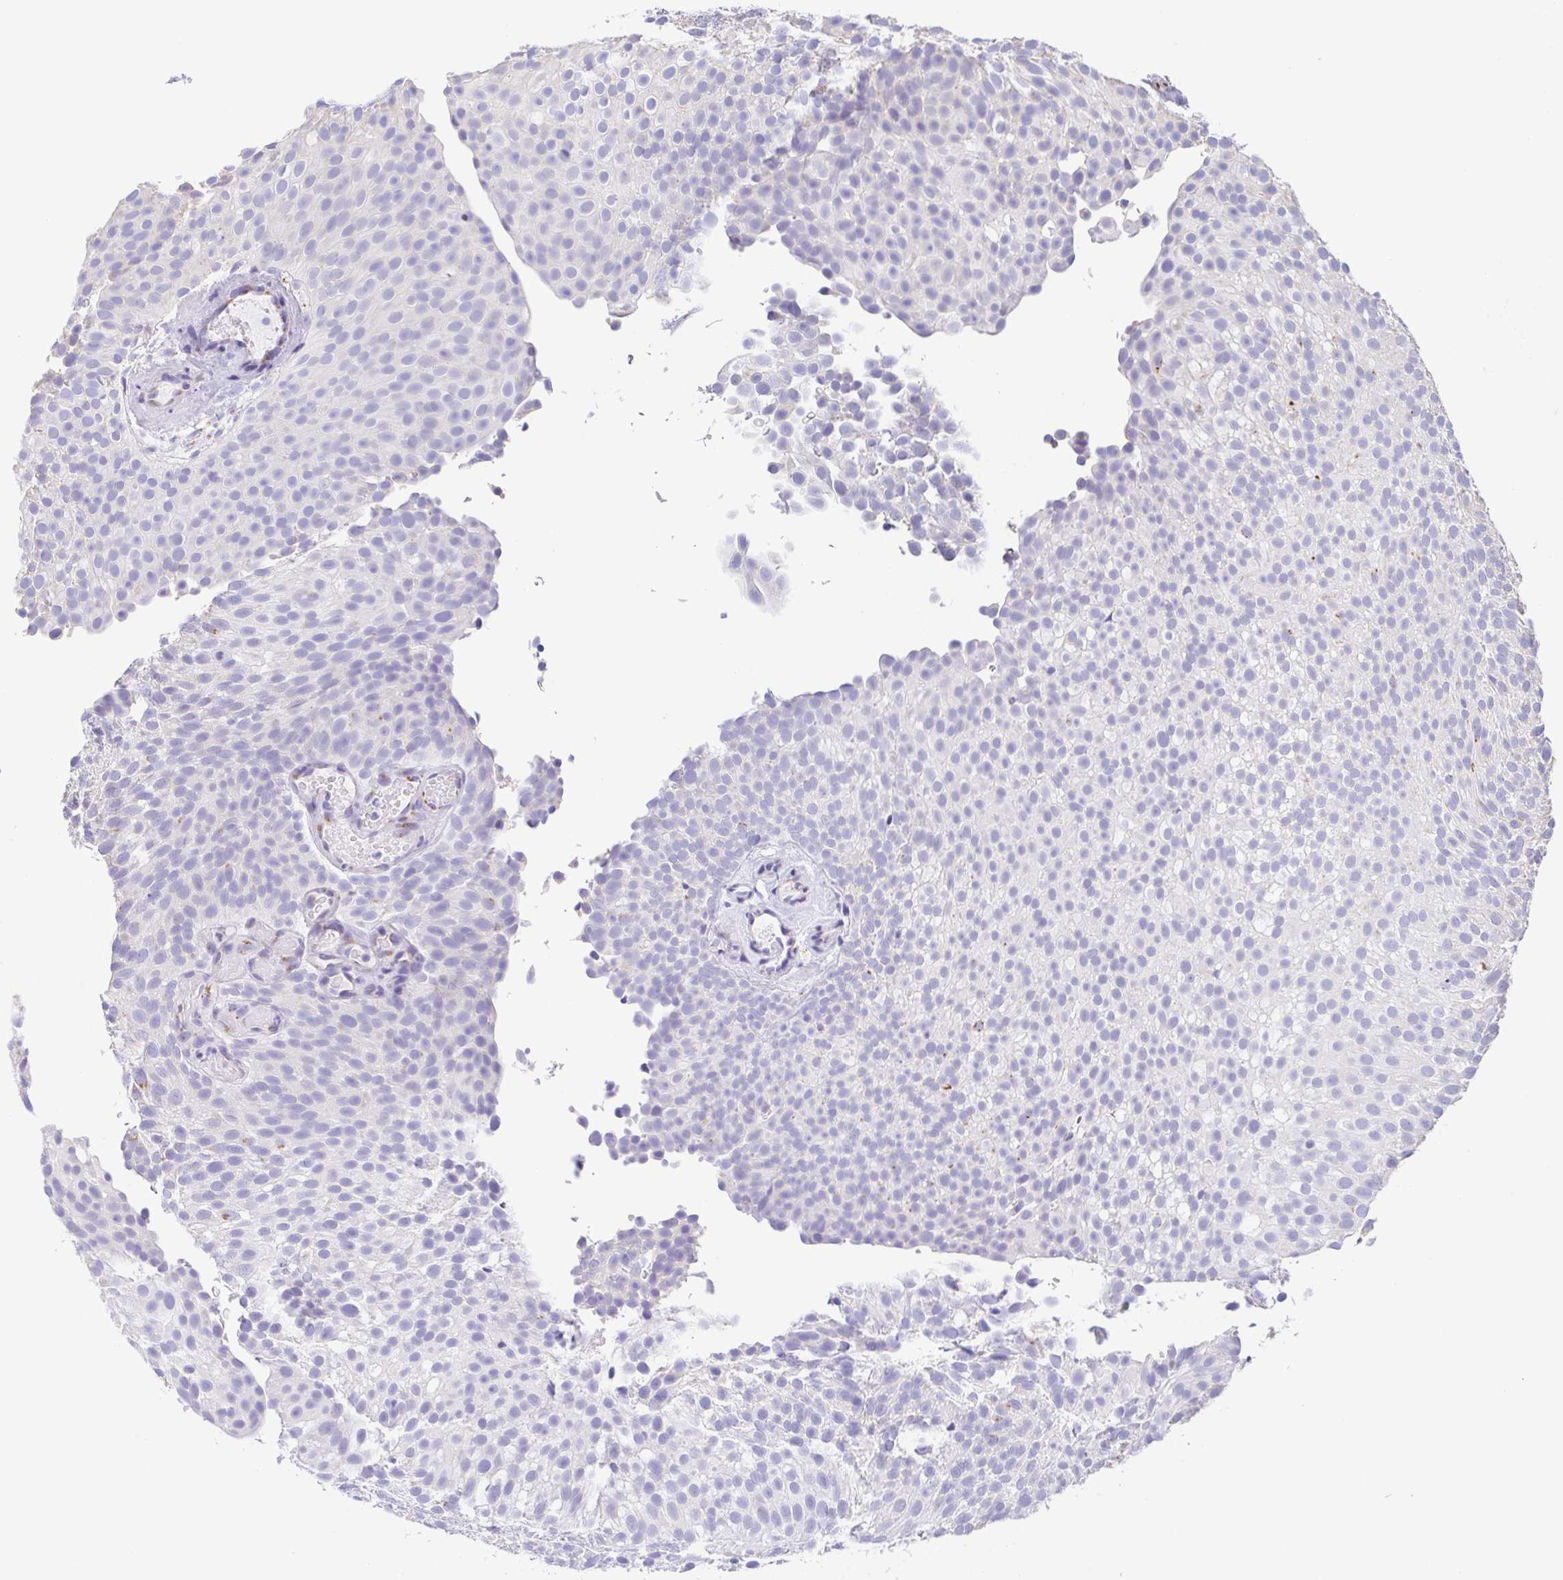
{"staining": {"intensity": "negative", "quantity": "none", "location": "none"}, "tissue": "urothelial cancer", "cell_type": "Tumor cells", "image_type": "cancer", "snomed": [{"axis": "morphology", "description": "Urothelial carcinoma, Low grade"}, {"axis": "topography", "description": "Urinary bladder"}], "caption": "Immunohistochemistry (IHC) micrograph of neoplastic tissue: human low-grade urothelial carcinoma stained with DAB shows no significant protein positivity in tumor cells.", "gene": "SULT1B1", "patient": {"sex": "male", "age": 78}}